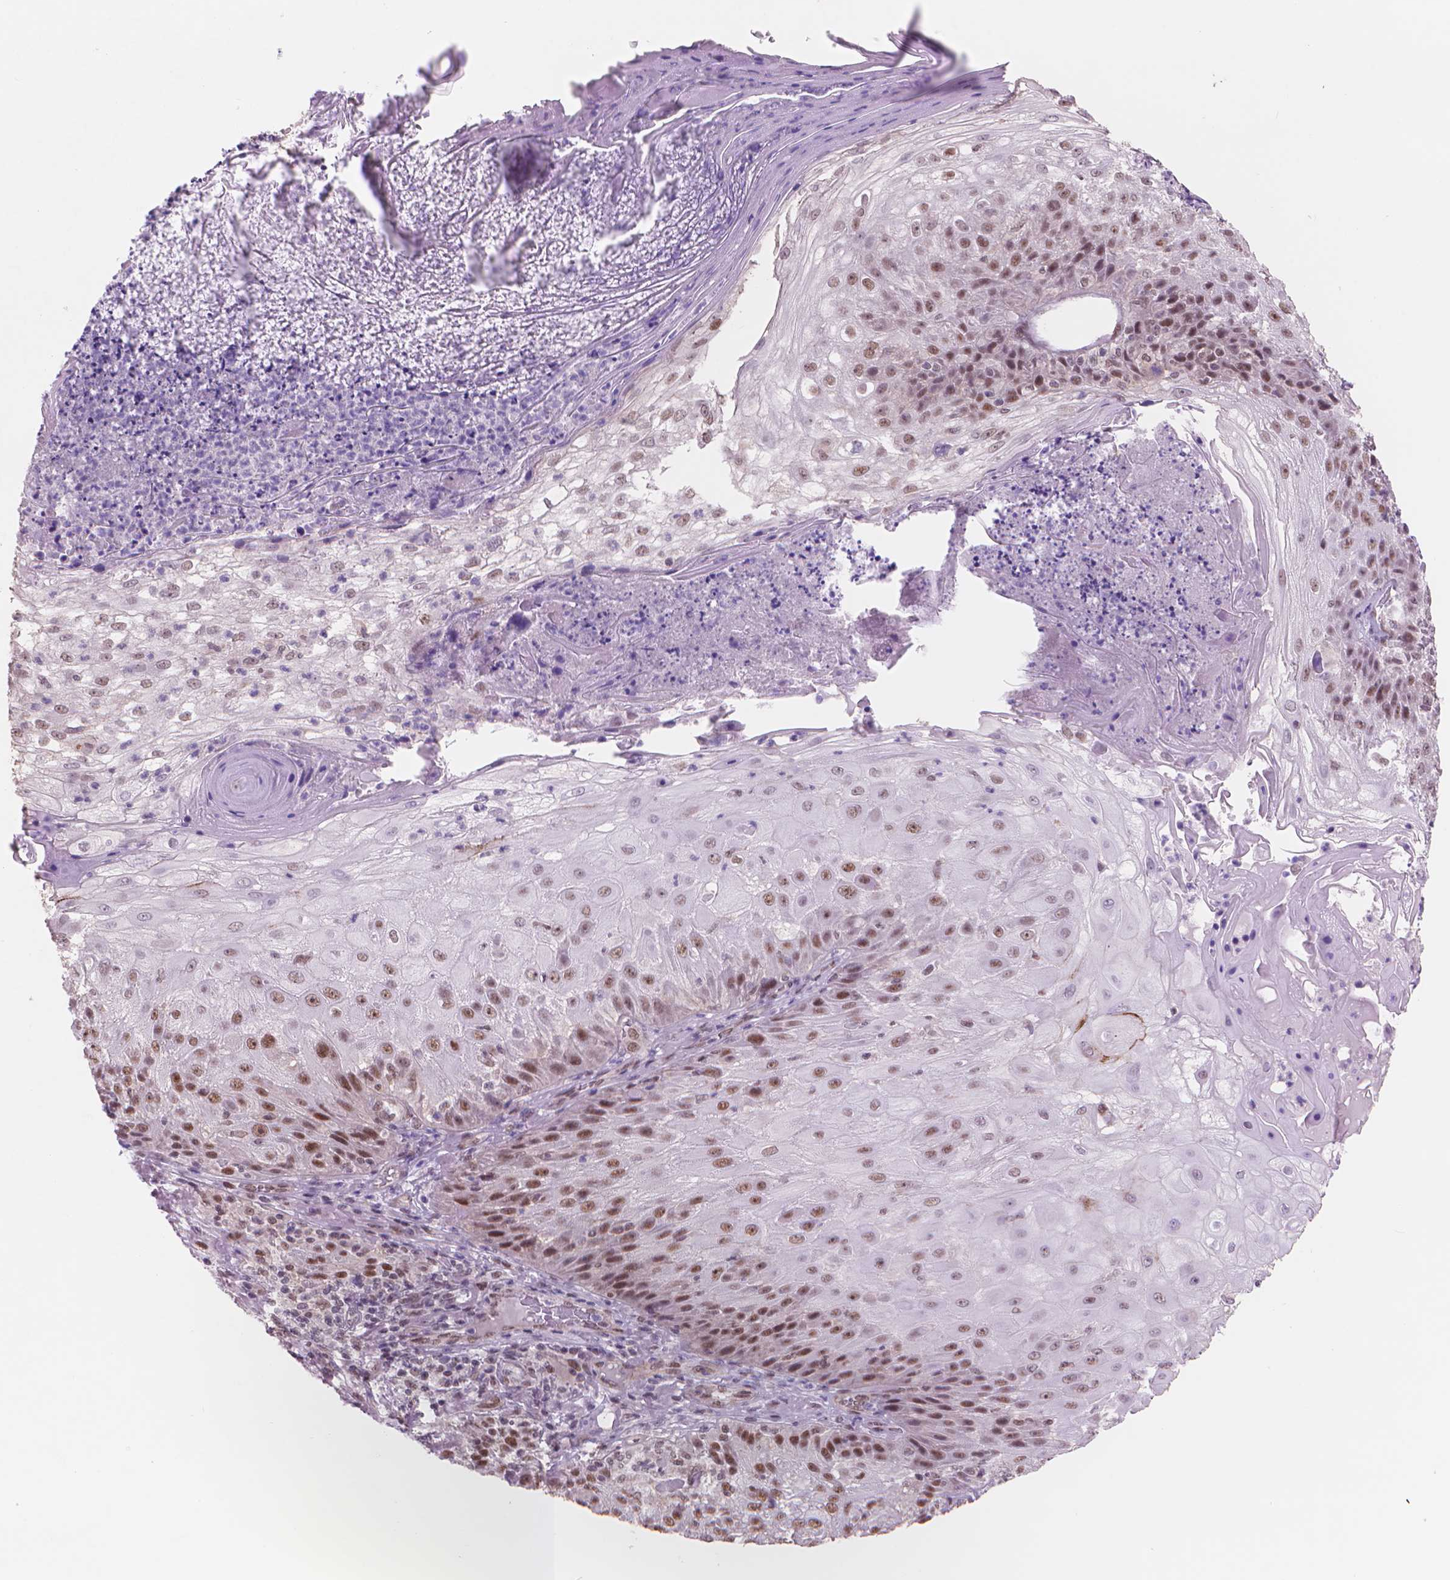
{"staining": {"intensity": "strong", "quantity": "25%-75%", "location": "nuclear"}, "tissue": "skin cancer", "cell_type": "Tumor cells", "image_type": "cancer", "snomed": [{"axis": "morphology", "description": "Normal tissue, NOS"}, {"axis": "morphology", "description": "Squamous cell carcinoma, NOS"}, {"axis": "topography", "description": "Skin"}], "caption": "This photomicrograph exhibits immunohistochemistry (IHC) staining of squamous cell carcinoma (skin), with high strong nuclear positivity in about 25%-75% of tumor cells.", "gene": "POLR3D", "patient": {"sex": "female", "age": 83}}